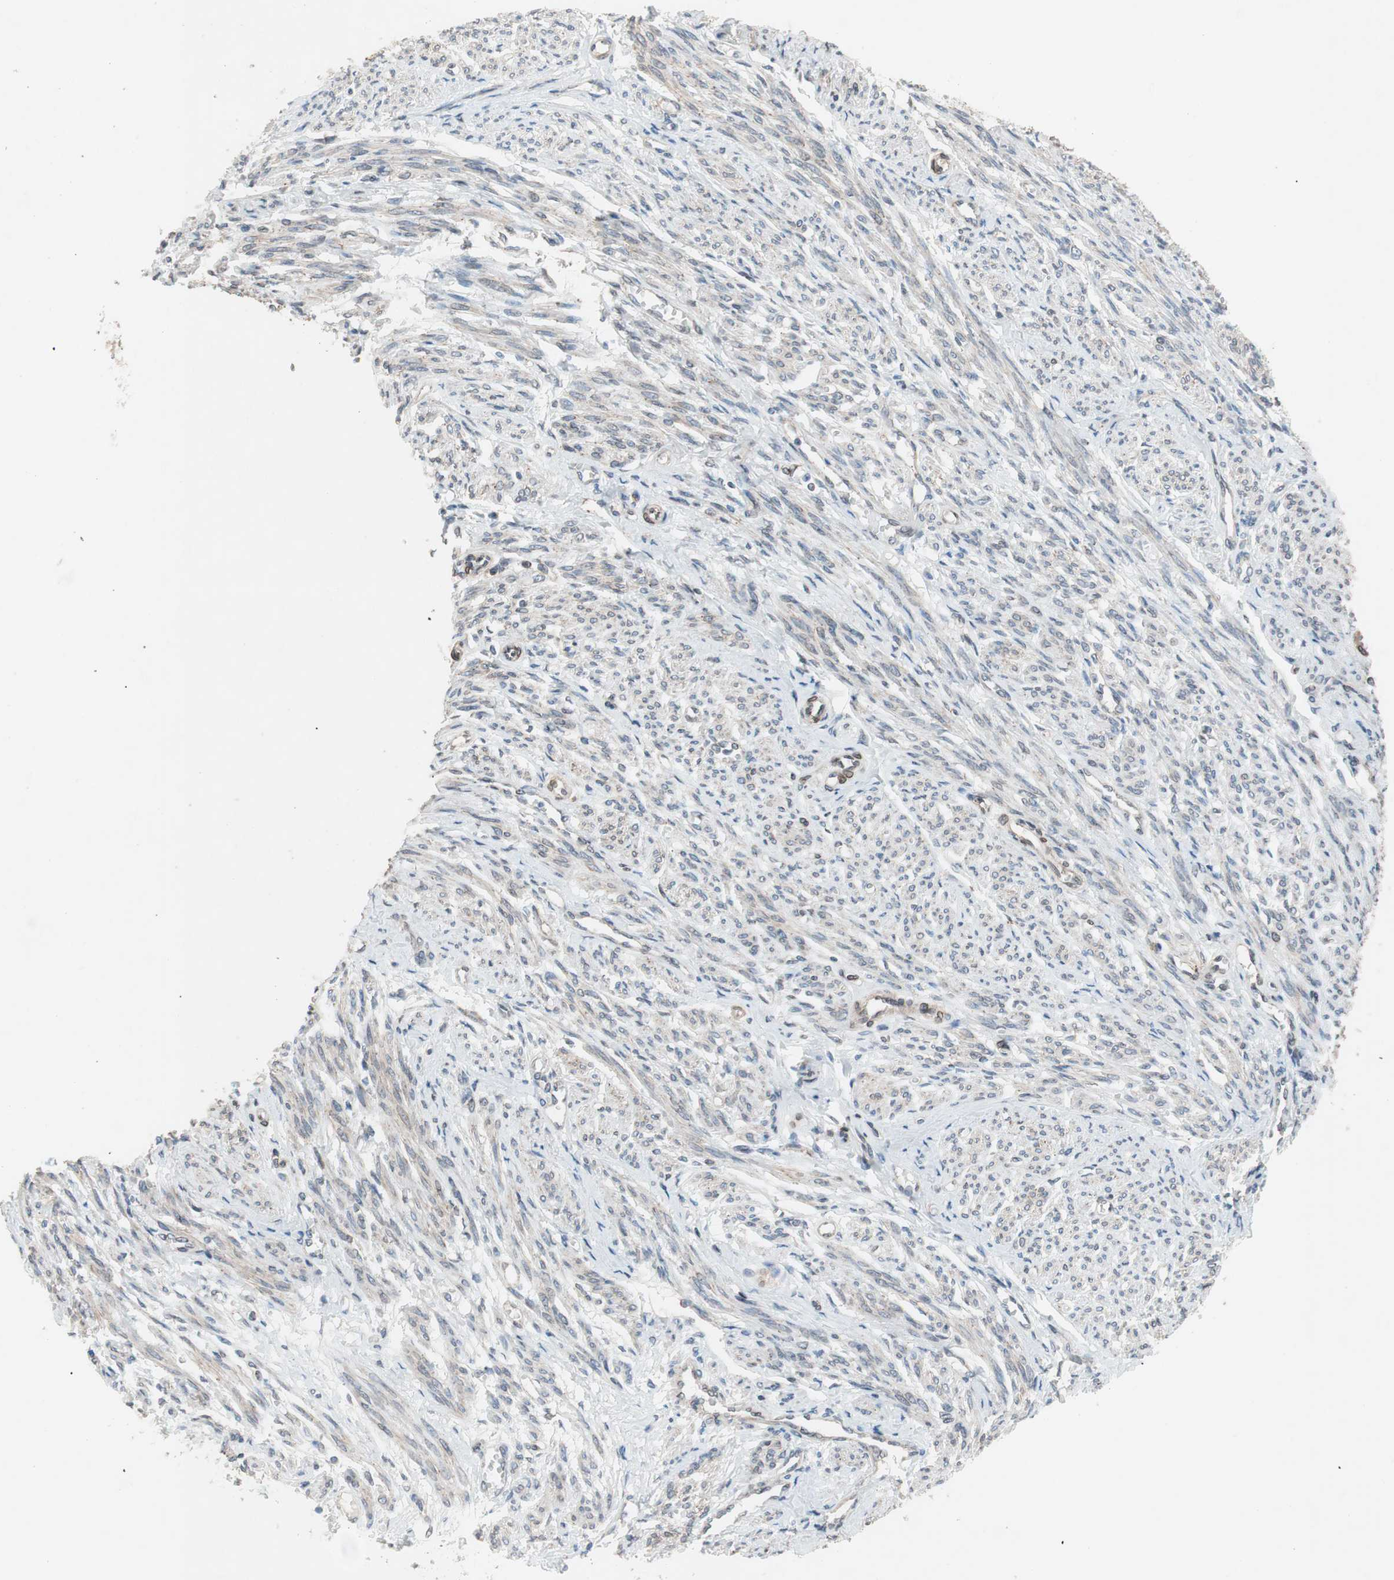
{"staining": {"intensity": "weak", "quantity": "25%-75%", "location": "cytoplasmic/membranous"}, "tissue": "smooth muscle", "cell_type": "Smooth muscle cells", "image_type": "normal", "snomed": [{"axis": "morphology", "description": "Normal tissue, NOS"}, {"axis": "topography", "description": "Smooth muscle"}], "caption": "Smooth muscle stained with a protein marker reveals weak staining in smooth muscle cells.", "gene": "ARNT2", "patient": {"sex": "female", "age": 65}}